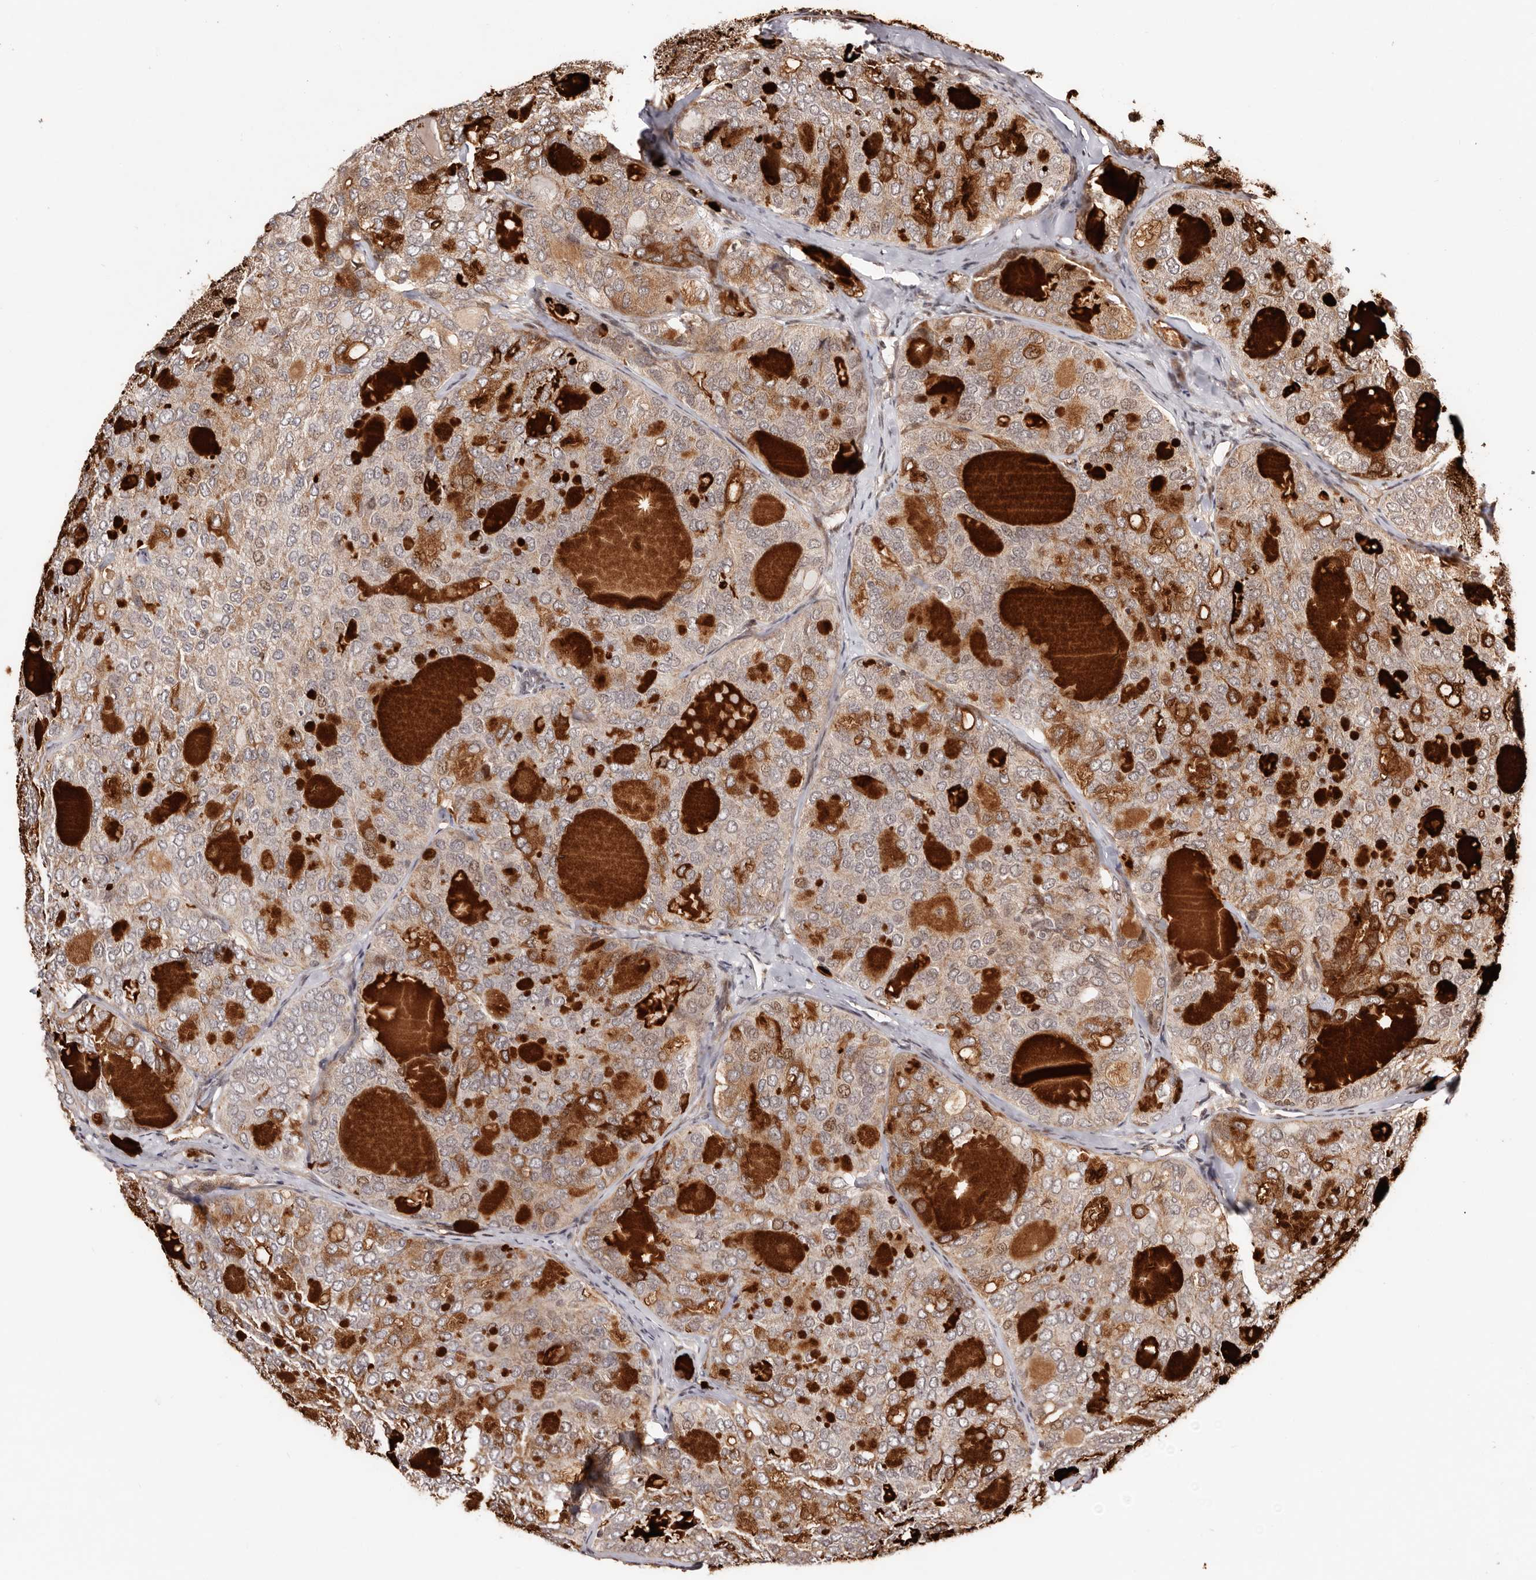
{"staining": {"intensity": "moderate", "quantity": "25%-75%", "location": "cytoplasmic/membranous"}, "tissue": "thyroid cancer", "cell_type": "Tumor cells", "image_type": "cancer", "snomed": [{"axis": "morphology", "description": "Follicular adenoma carcinoma, NOS"}, {"axis": "topography", "description": "Thyroid gland"}], "caption": "IHC histopathology image of neoplastic tissue: human follicular adenoma carcinoma (thyroid) stained using immunohistochemistry (IHC) reveals medium levels of moderate protein expression localized specifically in the cytoplasmic/membranous of tumor cells, appearing as a cytoplasmic/membranous brown color.", "gene": "HIVEP3", "patient": {"sex": "male", "age": 75}}